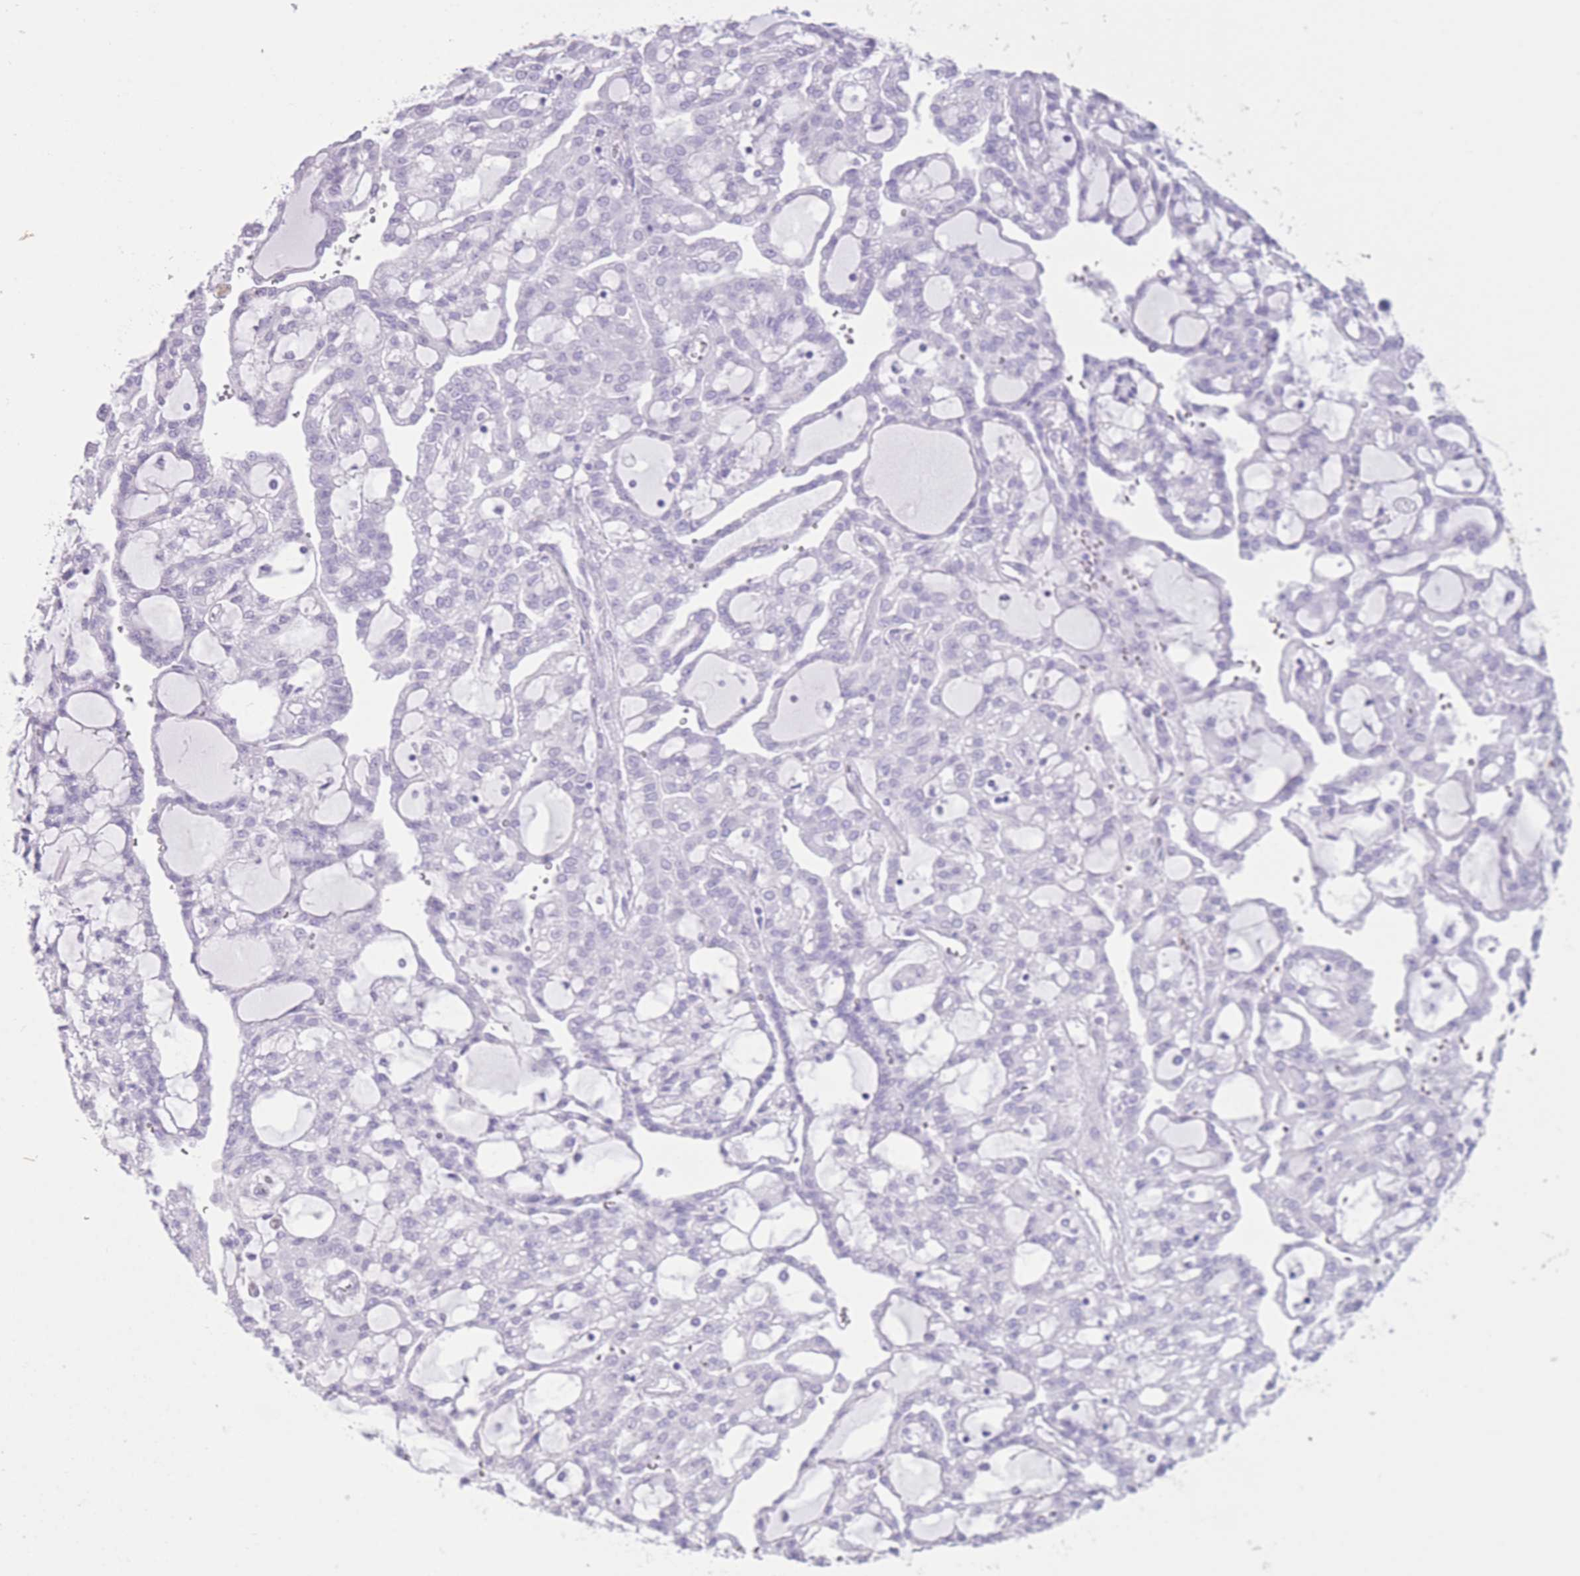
{"staining": {"intensity": "negative", "quantity": "none", "location": "none"}, "tissue": "renal cancer", "cell_type": "Tumor cells", "image_type": "cancer", "snomed": [{"axis": "morphology", "description": "Adenocarcinoma, NOS"}, {"axis": "topography", "description": "Kidney"}], "caption": "Micrograph shows no significant protein positivity in tumor cells of renal cancer.", "gene": "OR4F21", "patient": {"sex": "male", "age": 63}}